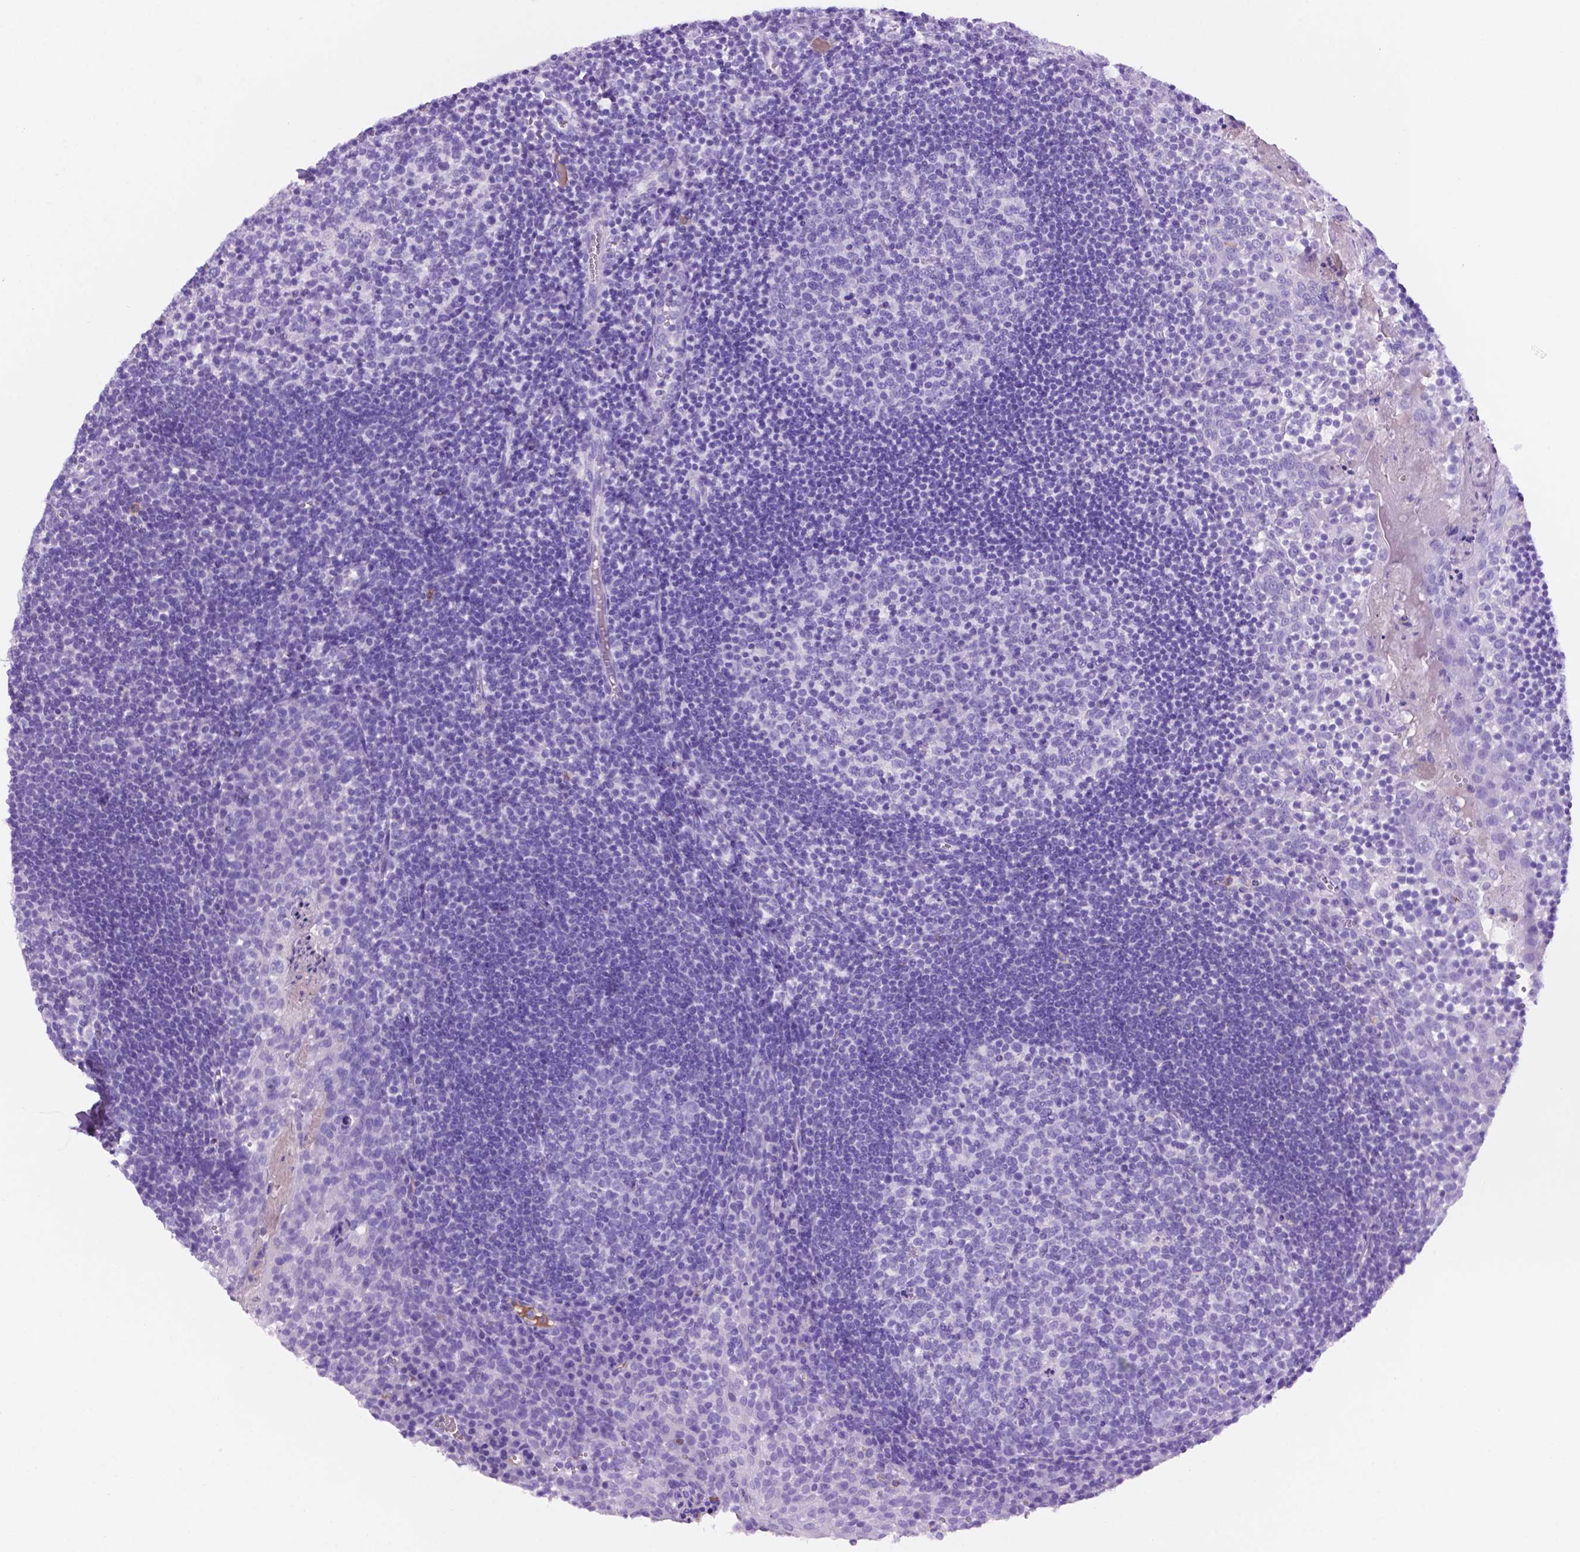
{"staining": {"intensity": "negative", "quantity": "none", "location": "none"}, "tissue": "lymph node", "cell_type": "Germinal center cells", "image_type": "normal", "snomed": [{"axis": "morphology", "description": "Normal tissue, NOS"}, {"axis": "topography", "description": "Lymph node"}], "caption": "A high-resolution photomicrograph shows immunohistochemistry staining of benign lymph node, which shows no significant staining in germinal center cells.", "gene": "FOXB2", "patient": {"sex": "female", "age": 21}}